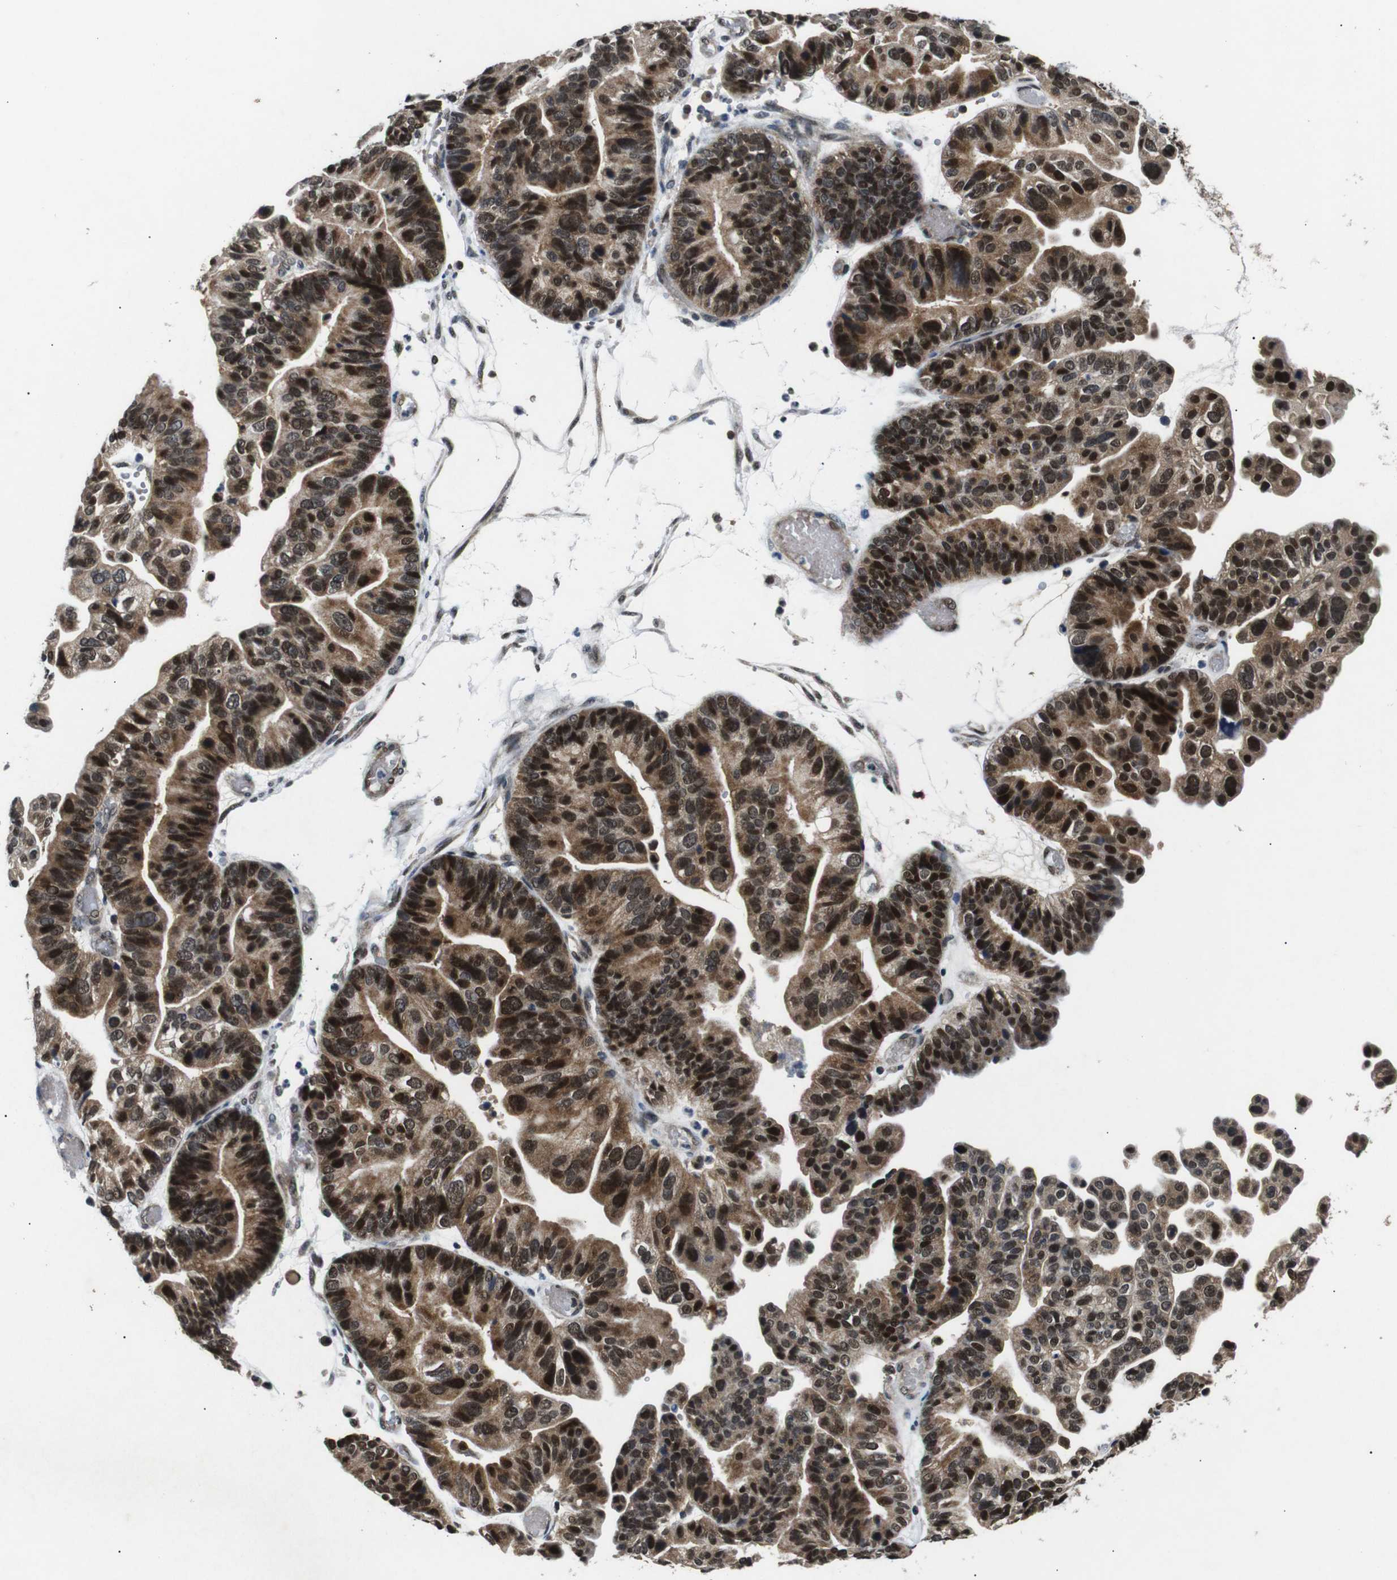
{"staining": {"intensity": "strong", "quantity": ">75%", "location": "cytoplasmic/membranous,nuclear"}, "tissue": "ovarian cancer", "cell_type": "Tumor cells", "image_type": "cancer", "snomed": [{"axis": "morphology", "description": "Cystadenocarcinoma, serous, NOS"}, {"axis": "topography", "description": "Ovary"}], "caption": "IHC photomicrograph of ovarian serous cystadenocarcinoma stained for a protein (brown), which reveals high levels of strong cytoplasmic/membranous and nuclear staining in about >75% of tumor cells.", "gene": "SKP1", "patient": {"sex": "female", "age": 56}}